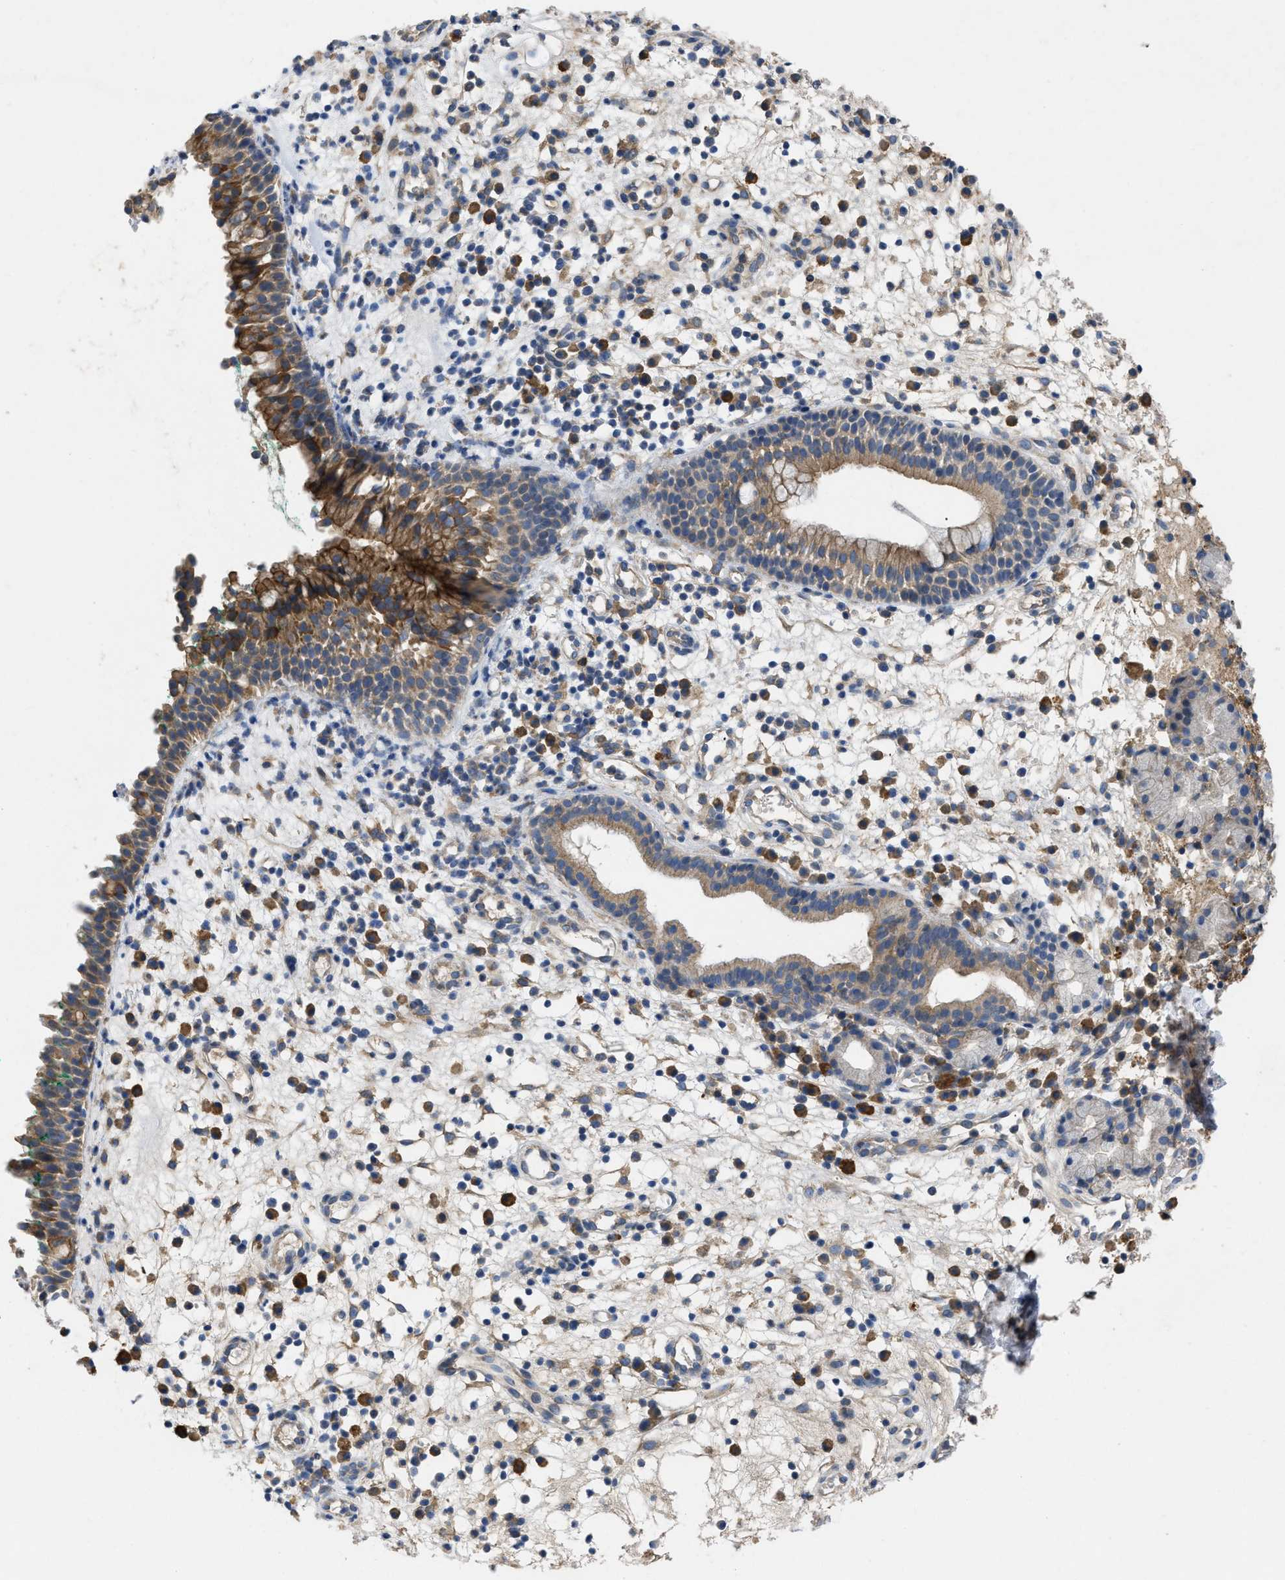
{"staining": {"intensity": "strong", "quantity": ">75%", "location": "cytoplasmic/membranous"}, "tissue": "nasopharynx", "cell_type": "Respiratory epithelial cells", "image_type": "normal", "snomed": [{"axis": "morphology", "description": "Normal tissue, NOS"}, {"axis": "morphology", "description": "Basal cell carcinoma"}, {"axis": "topography", "description": "Cartilage tissue"}, {"axis": "topography", "description": "Nasopharynx"}, {"axis": "topography", "description": "Oral tissue"}], "caption": "Immunohistochemical staining of unremarkable human nasopharynx reveals strong cytoplasmic/membranous protein expression in about >75% of respiratory epithelial cells. The protein of interest is shown in brown color, while the nuclei are stained blue.", "gene": "TMEM131", "patient": {"sex": "female", "age": 77}}